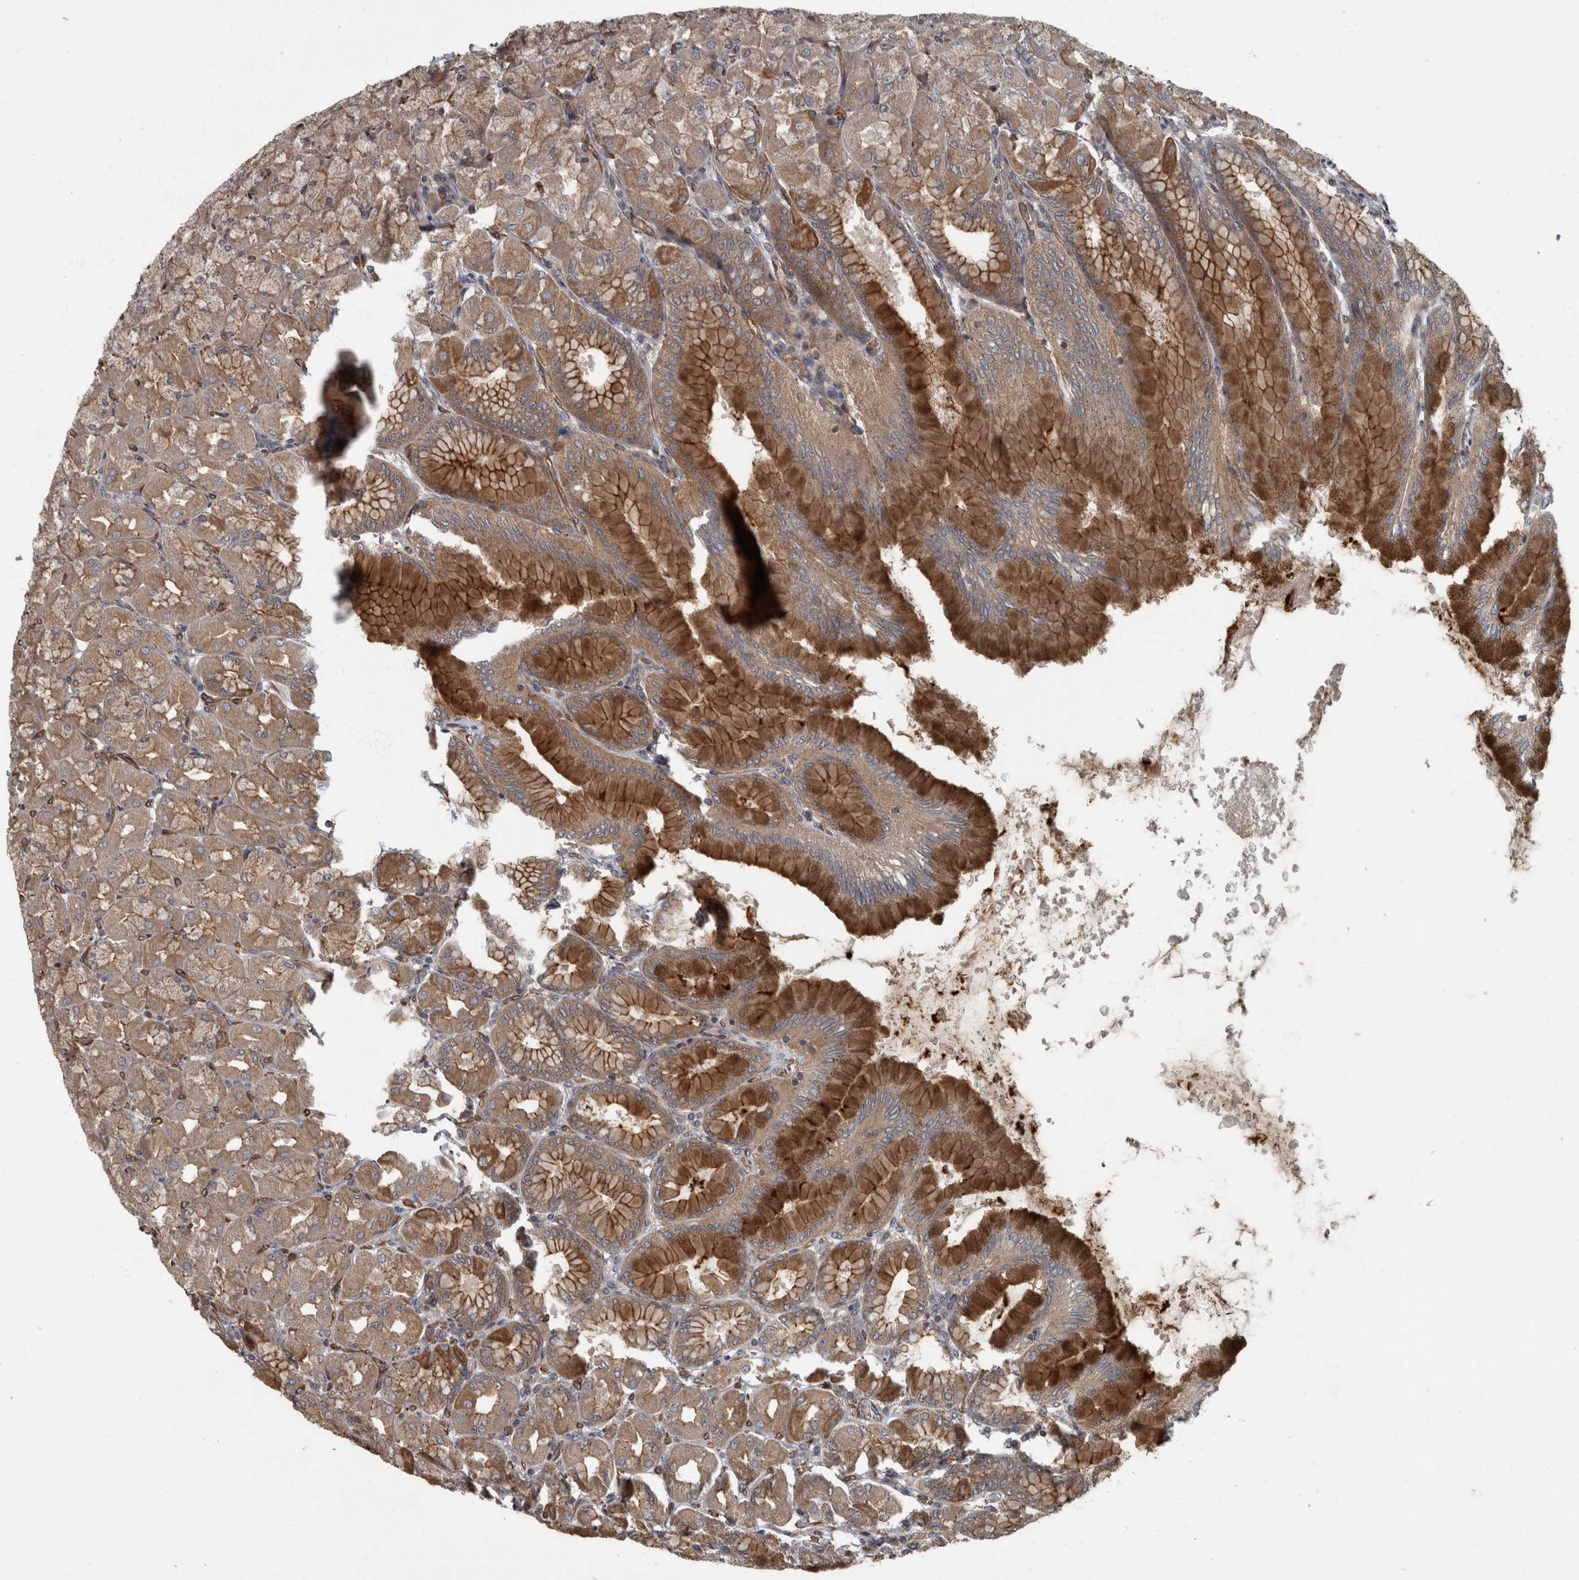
{"staining": {"intensity": "strong", "quantity": ">75%", "location": "cytoplasmic/membranous"}, "tissue": "stomach", "cell_type": "Glandular cells", "image_type": "normal", "snomed": [{"axis": "morphology", "description": "Normal tissue, NOS"}, {"axis": "topography", "description": "Stomach, upper"}], "caption": "An immunohistochemistry (IHC) photomicrograph of benign tissue is shown. Protein staining in brown shows strong cytoplasmic/membranous positivity in stomach within glandular cells.", "gene": "VEGFD", "patient": {"sex": "female", "age": 56}}